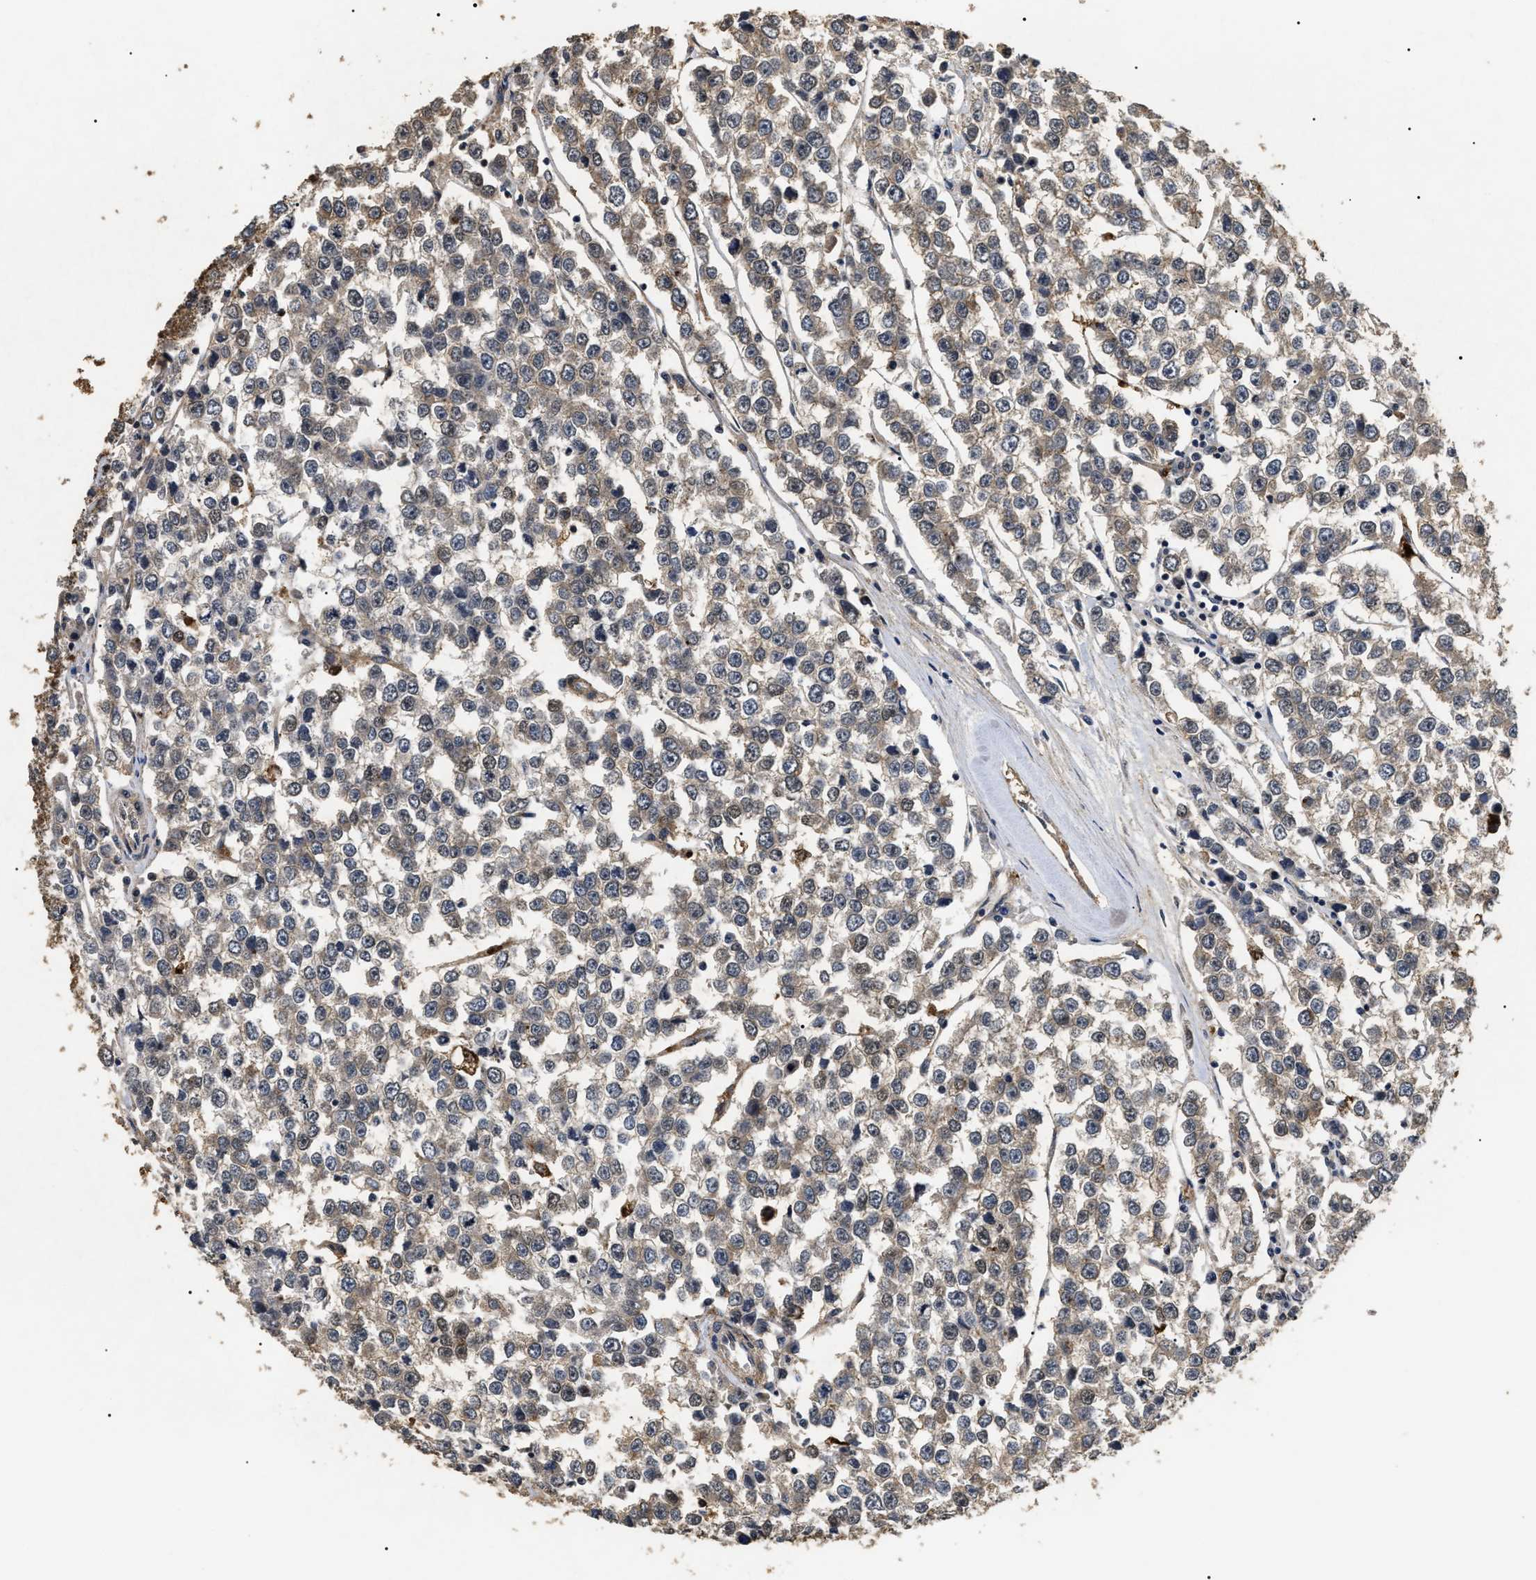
{"staining": {"intensity": "negative", "quantity": "none", "location": "none"}, "tissue": "testis cancer", "cell_type": "Tumor cells", "image_type": "cancer", "snomed": [{"axis": "morphology", "description": "Seminoma, NOS"}, {"axis": "morphology", "description": "Carcinoma, Embryonal, NOS"}, {"axis": "topography", "description": "Testis"}], "caption": "This is an IHC image of human testis seminoma. There is no positivity in tumor cells.", "gene": "ANP32E", "patient": {"sex": "male", "age": 52}}